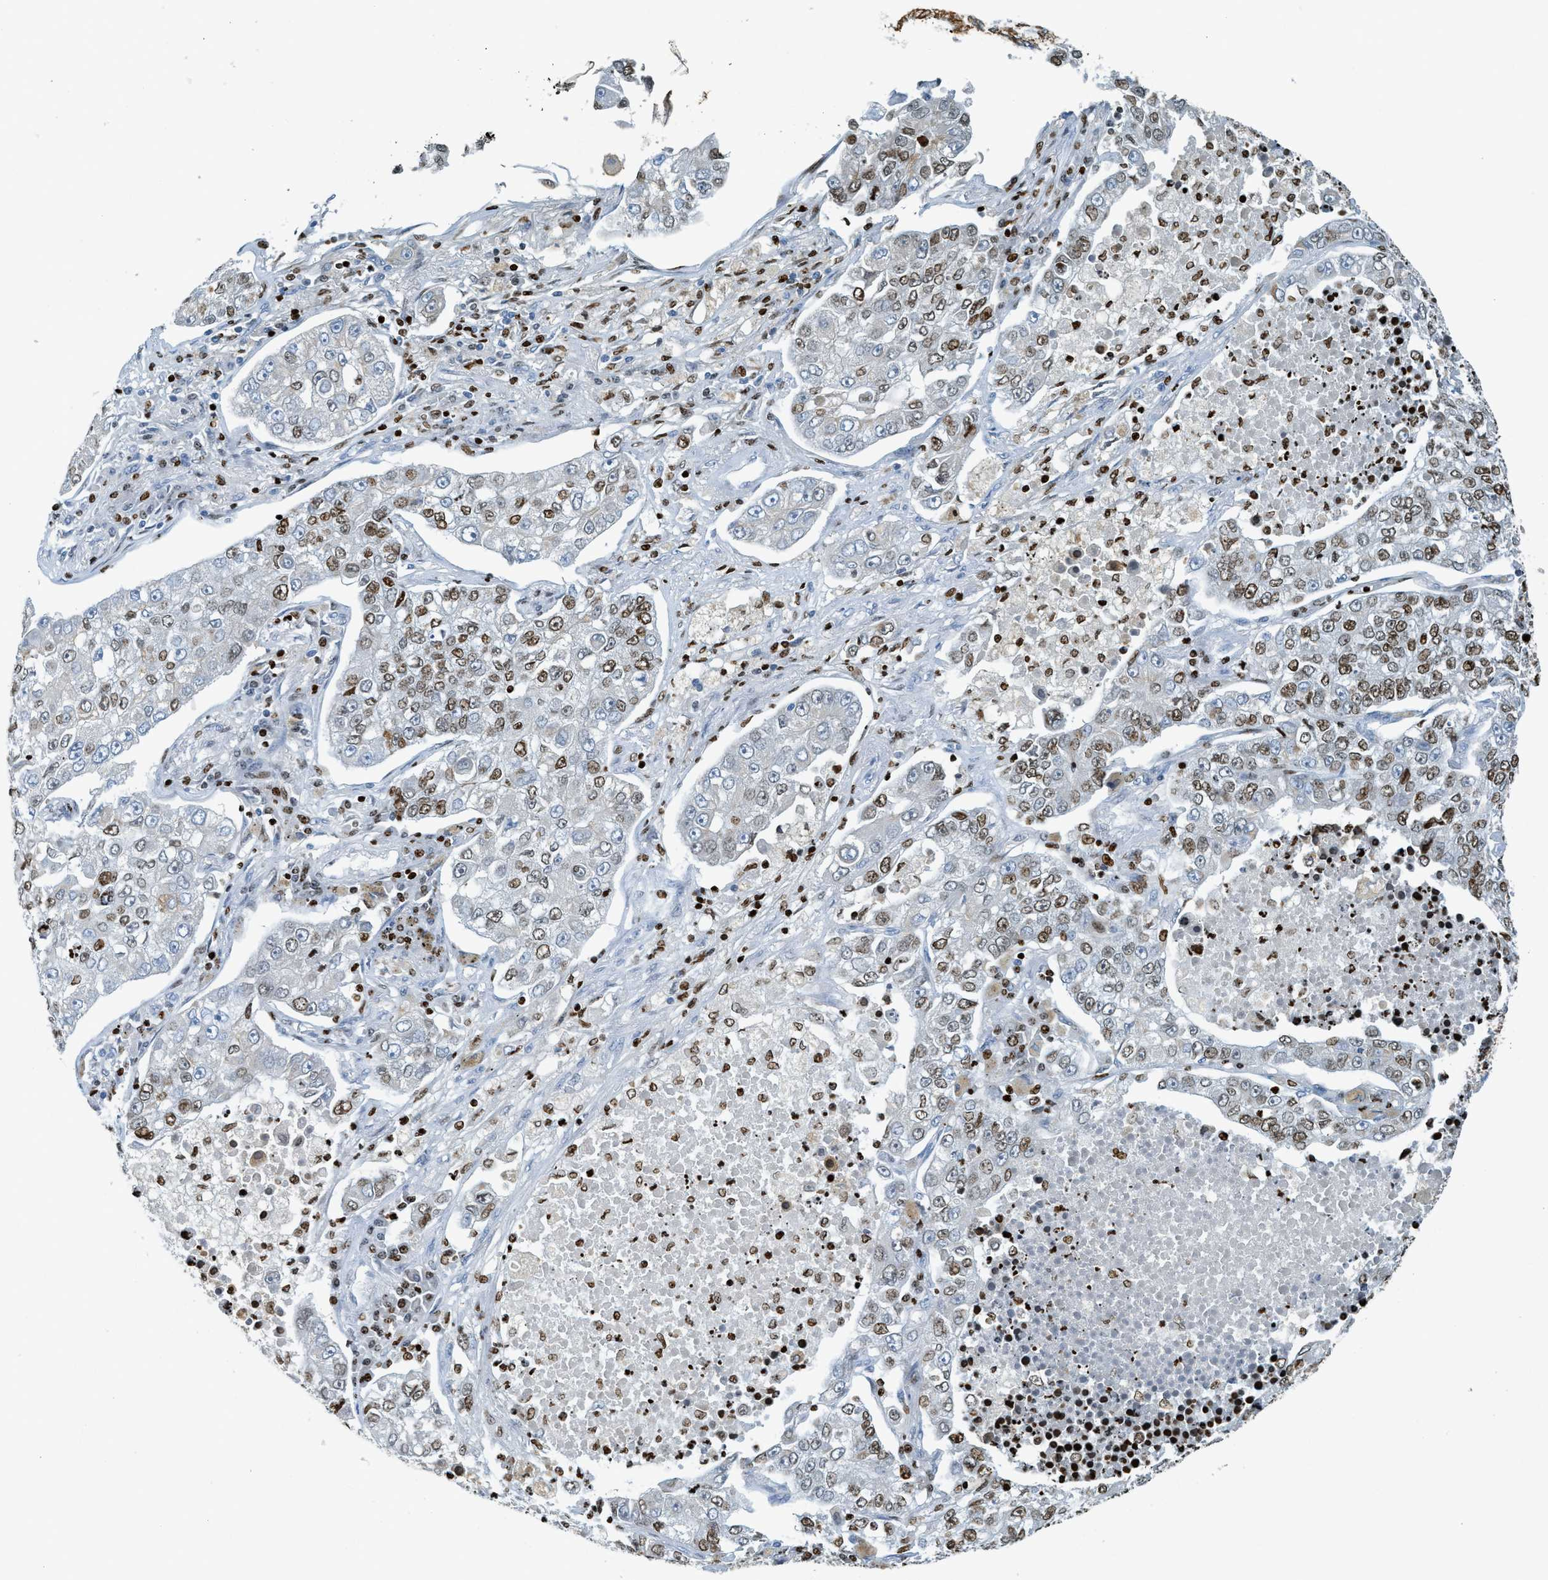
{"staining": {"intensity": "moderate", "quantity": ">75%", "location": "nuclear"}, "tissue": "lung cancer", "cell_type": "Tumor cells", "image_type": "cancer", "snomed": [{"axis": "morphology", "description": "Adenocarcinoma, NOS"}, {"axis": "topography", "description": "Lung"}], "caption": "Immunohistochemistry (IHC) of human lung adenocarcinoma shows medium levels of moderate nuclear positivity in approximately >75% of tumor cells.", "gene": "SH3D19", "patient": {"sex": "male", "age": 49}}